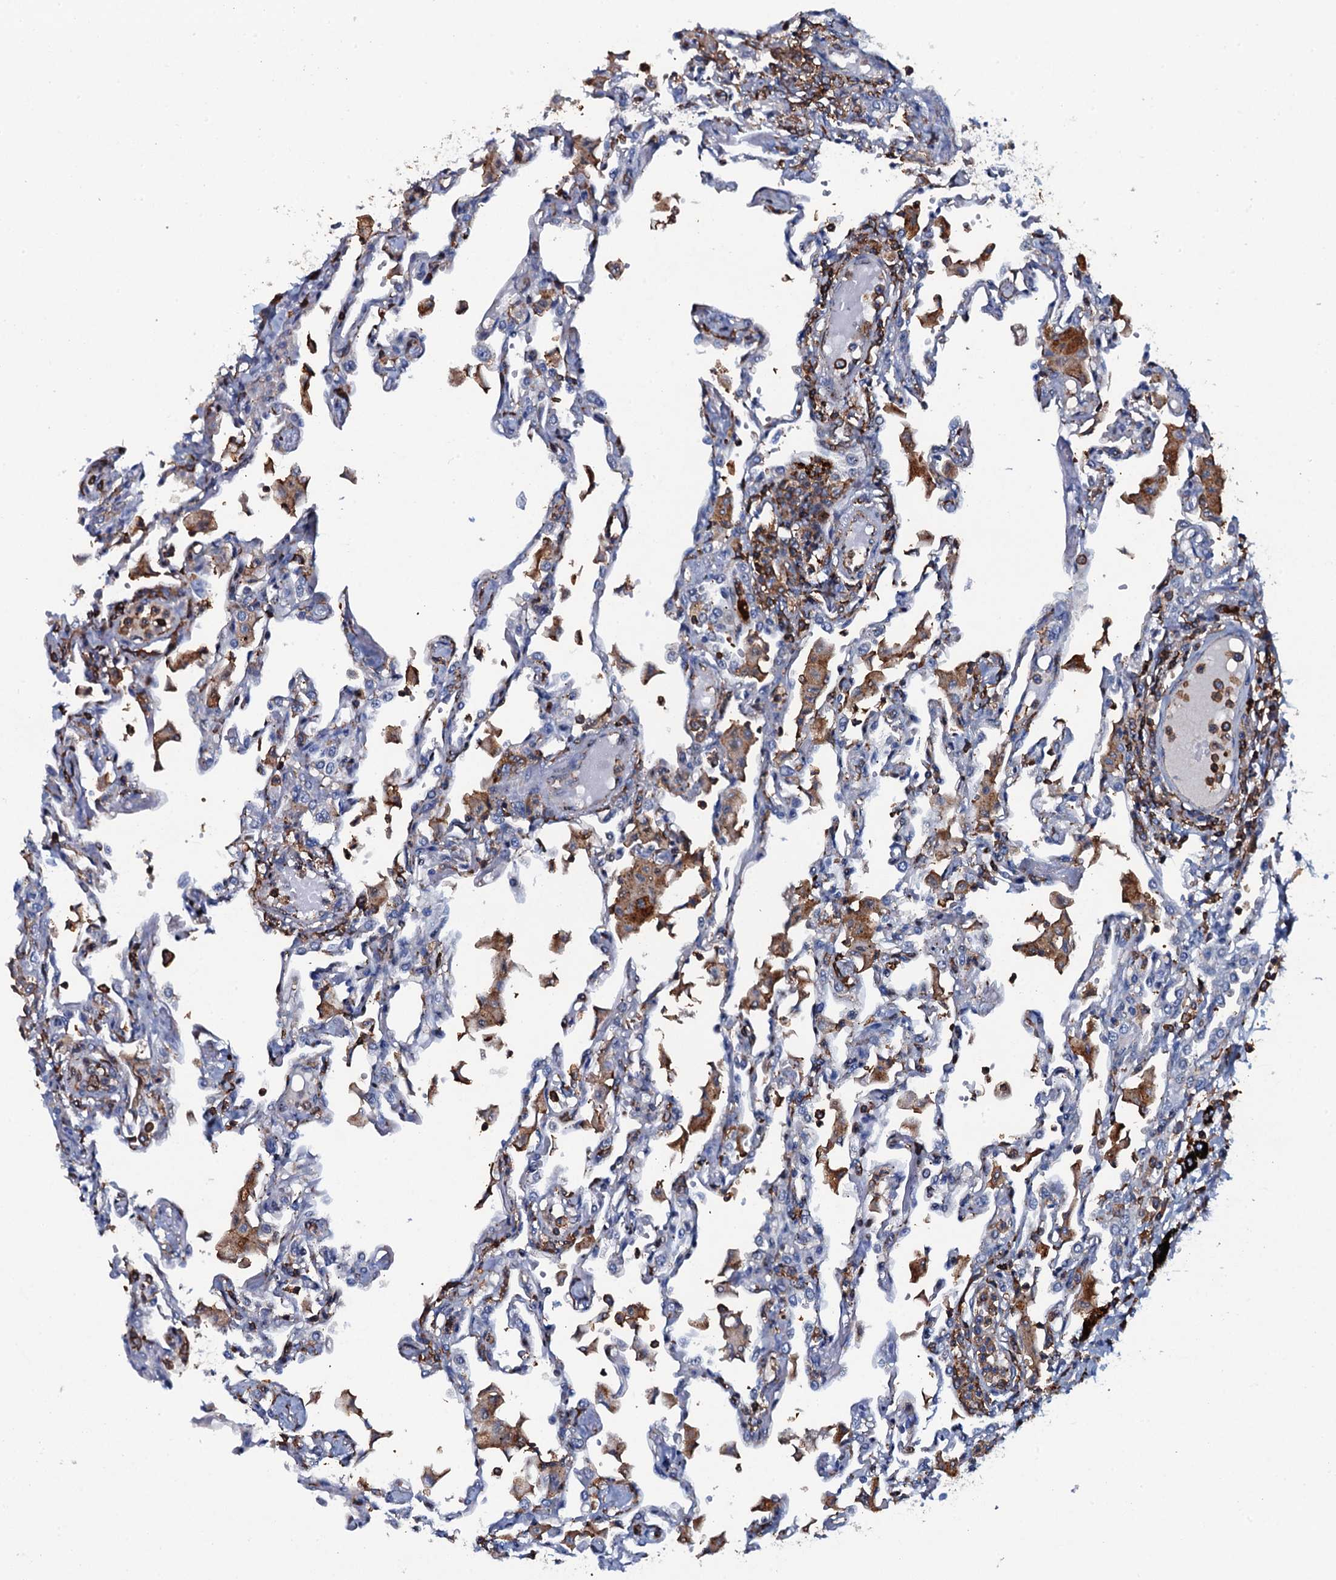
{"staining": {"intensity": "negative", "quantity": "none", "location": "none"}, "tissue": "lung", "cell_type": "Alveolar cells", "image_type": "normal", "snomed": [{"axis": "morphology", "description": "Normal tissue, NOS"}, {"axis": "topography", "description": "Bronchus"}, {"axis": "topography", "description": "Lung"}], "caption": "Lung stained for a protein using immunohistochemistry (IHC) reveals no staining alveolar cells.", "gene": "MS4A4E", "patient": {"sex": "female", "age": 49}}